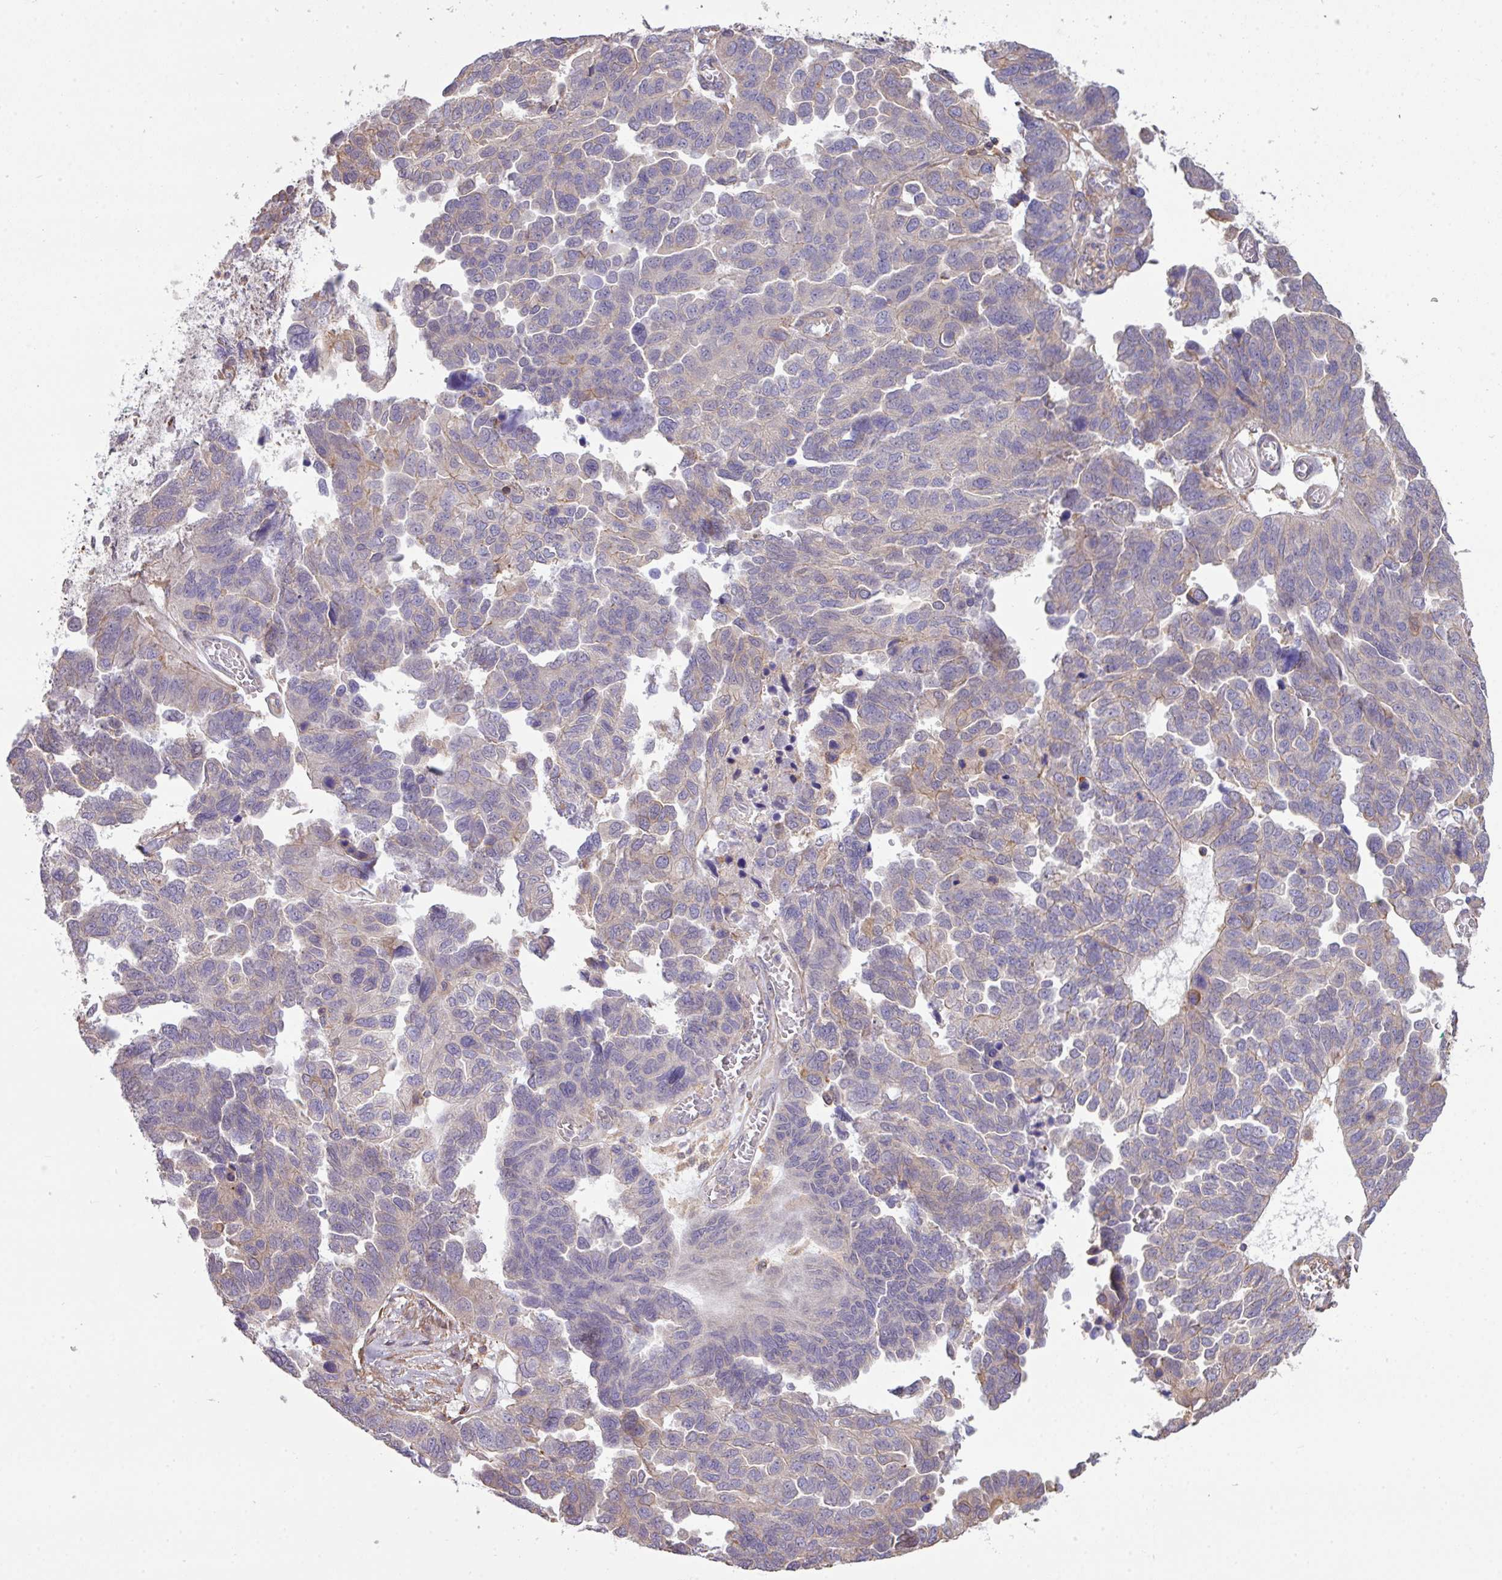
{"staining": {"intensity": "negative", "quantity": "none", "location": "none"}, "tissue": "ovarian cancer", "cell_type": "Tumor cells", "image_type": "cancer", "snomed": [{"axis": "morphology", "description": "Cystadenocarcinoma, serous, NOS"}, {"axis": "topography", "description": "Ovary"}], "caption": "The micrograph demonstrates no significant positivity in tumor cells of serous cystadenocarcinoma (ovarian).", "gene": "LRRC41", "patient": {"sex": "female", "age": 64}}